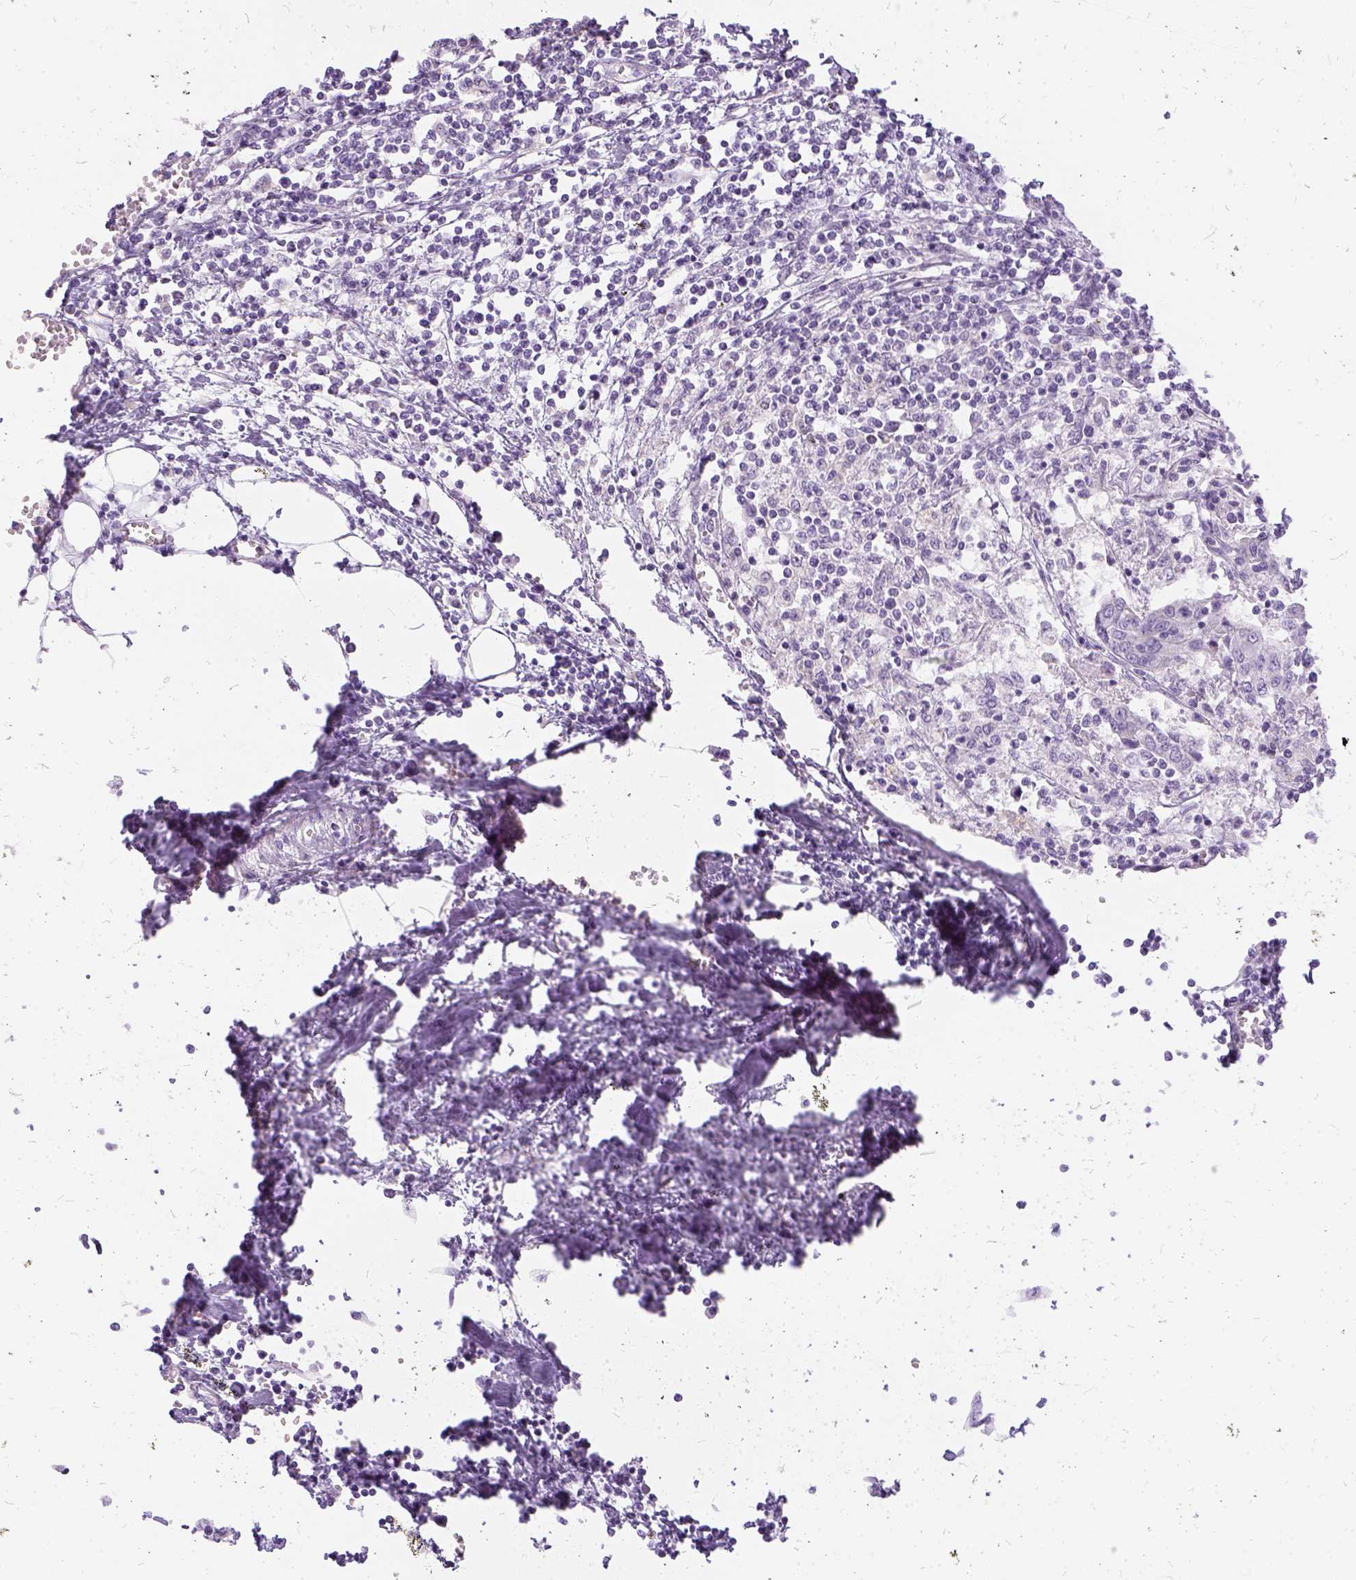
{"staining": {"intensity": "negative", "quantity": "none", "location": "none"}, "tissue": "urothelial cancer", "cell_type": "Tumor cells", "image_type": "cancer", "snomed": [{"axis": "morphology", "description": "Urothelial carcinoma, High grade"}, {"axis": "topography", "description": "Urinary bladder"}], "caption": "This is an IHC micrograph of urothelial cancer. There is no positivity in tumor cells.", "gene": "FDX1", "patient": {"sex": "female", "age": 85}}